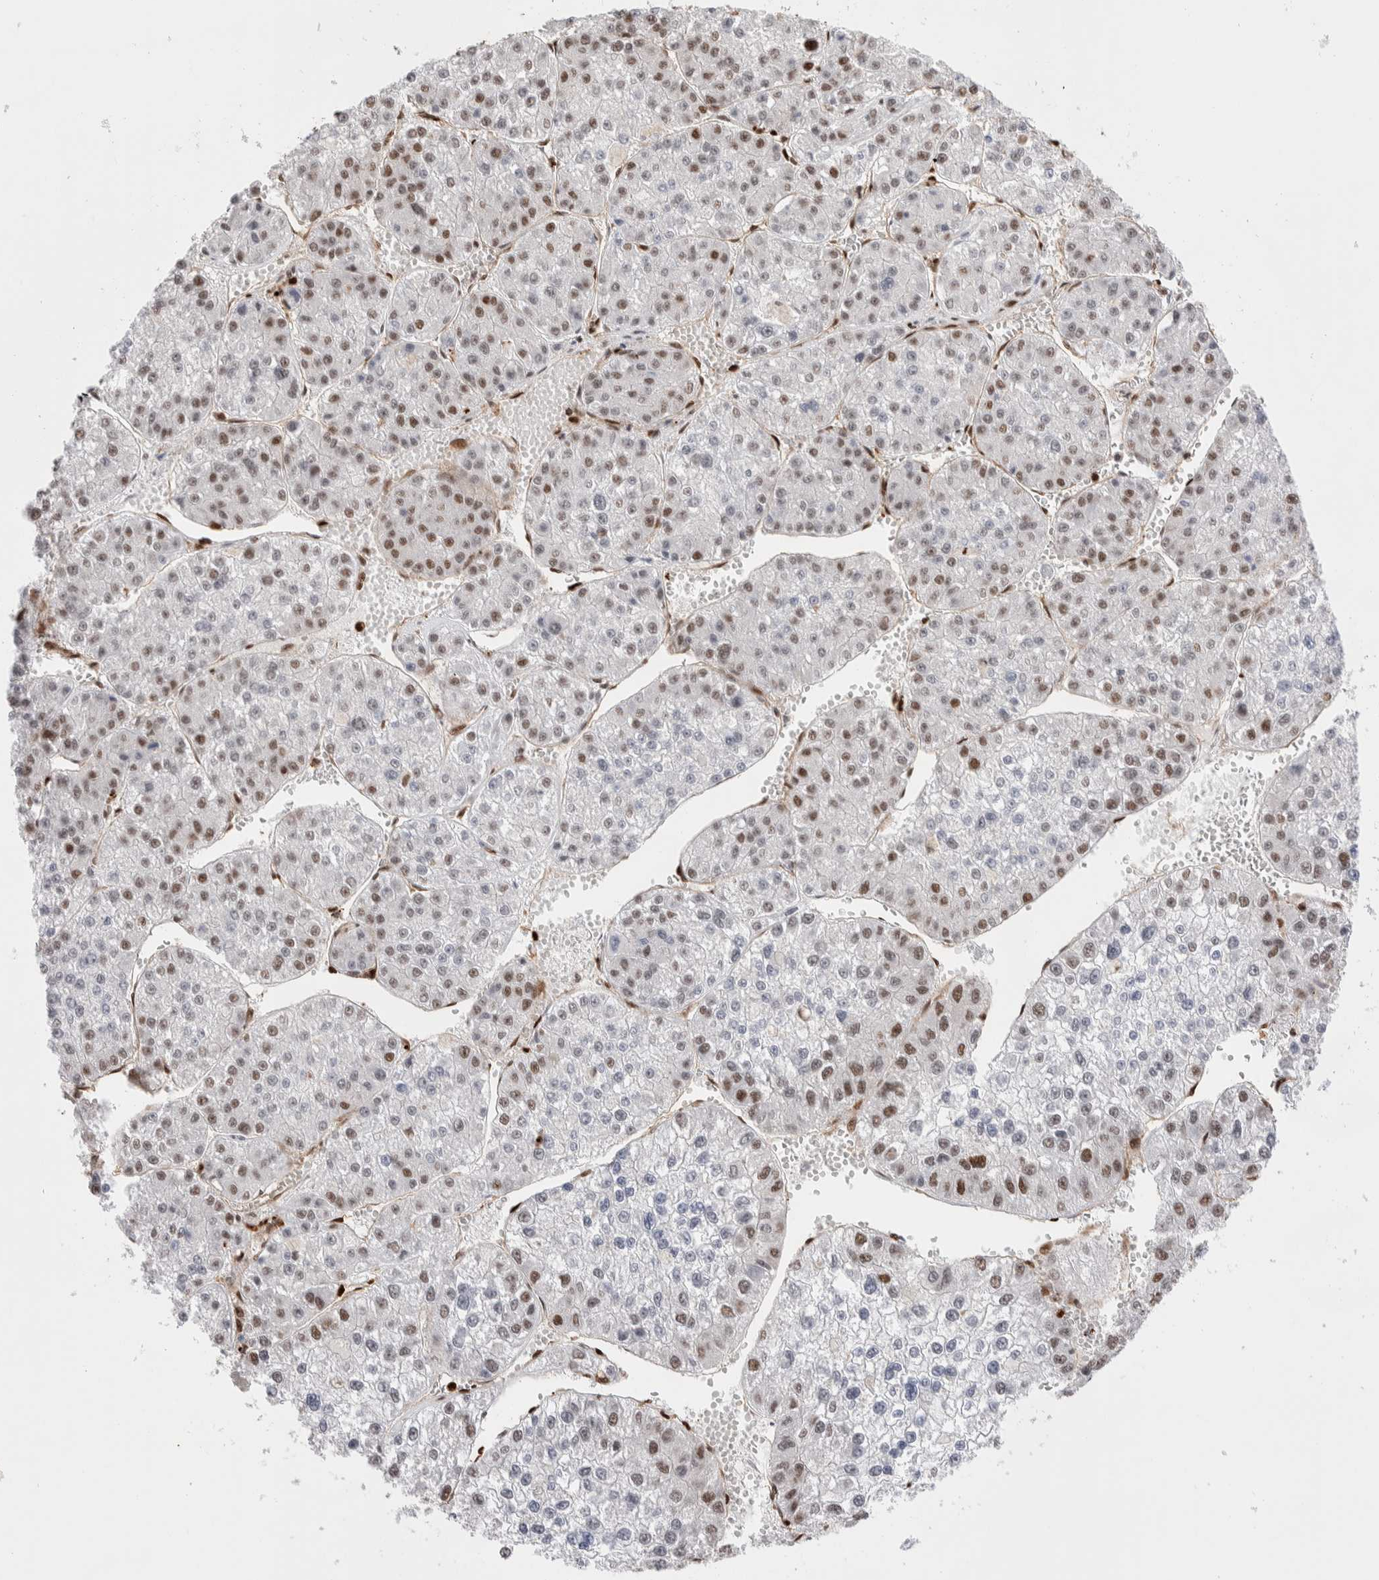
{"staining": {"intensity": "moderate", "quantity": "25%-75%", "location": "nuclear"}, "tissue": "liver cancer", "cell_type": "Tumor cells", "image_type": "cancer", "snomed": [{"axis": "morphology", "description": "Carcinoma, Hepatocellular, NOS"}, {"axis": "topography", "description": "Liver"}], "caption": "Hepatocellular carcinoma (liver) stained for a protein exhibits moderate nuclear positivity in tumor cells.", "gene": "RNASEK-C17orf49", "patient": {"sex": "female", "age": 73}}